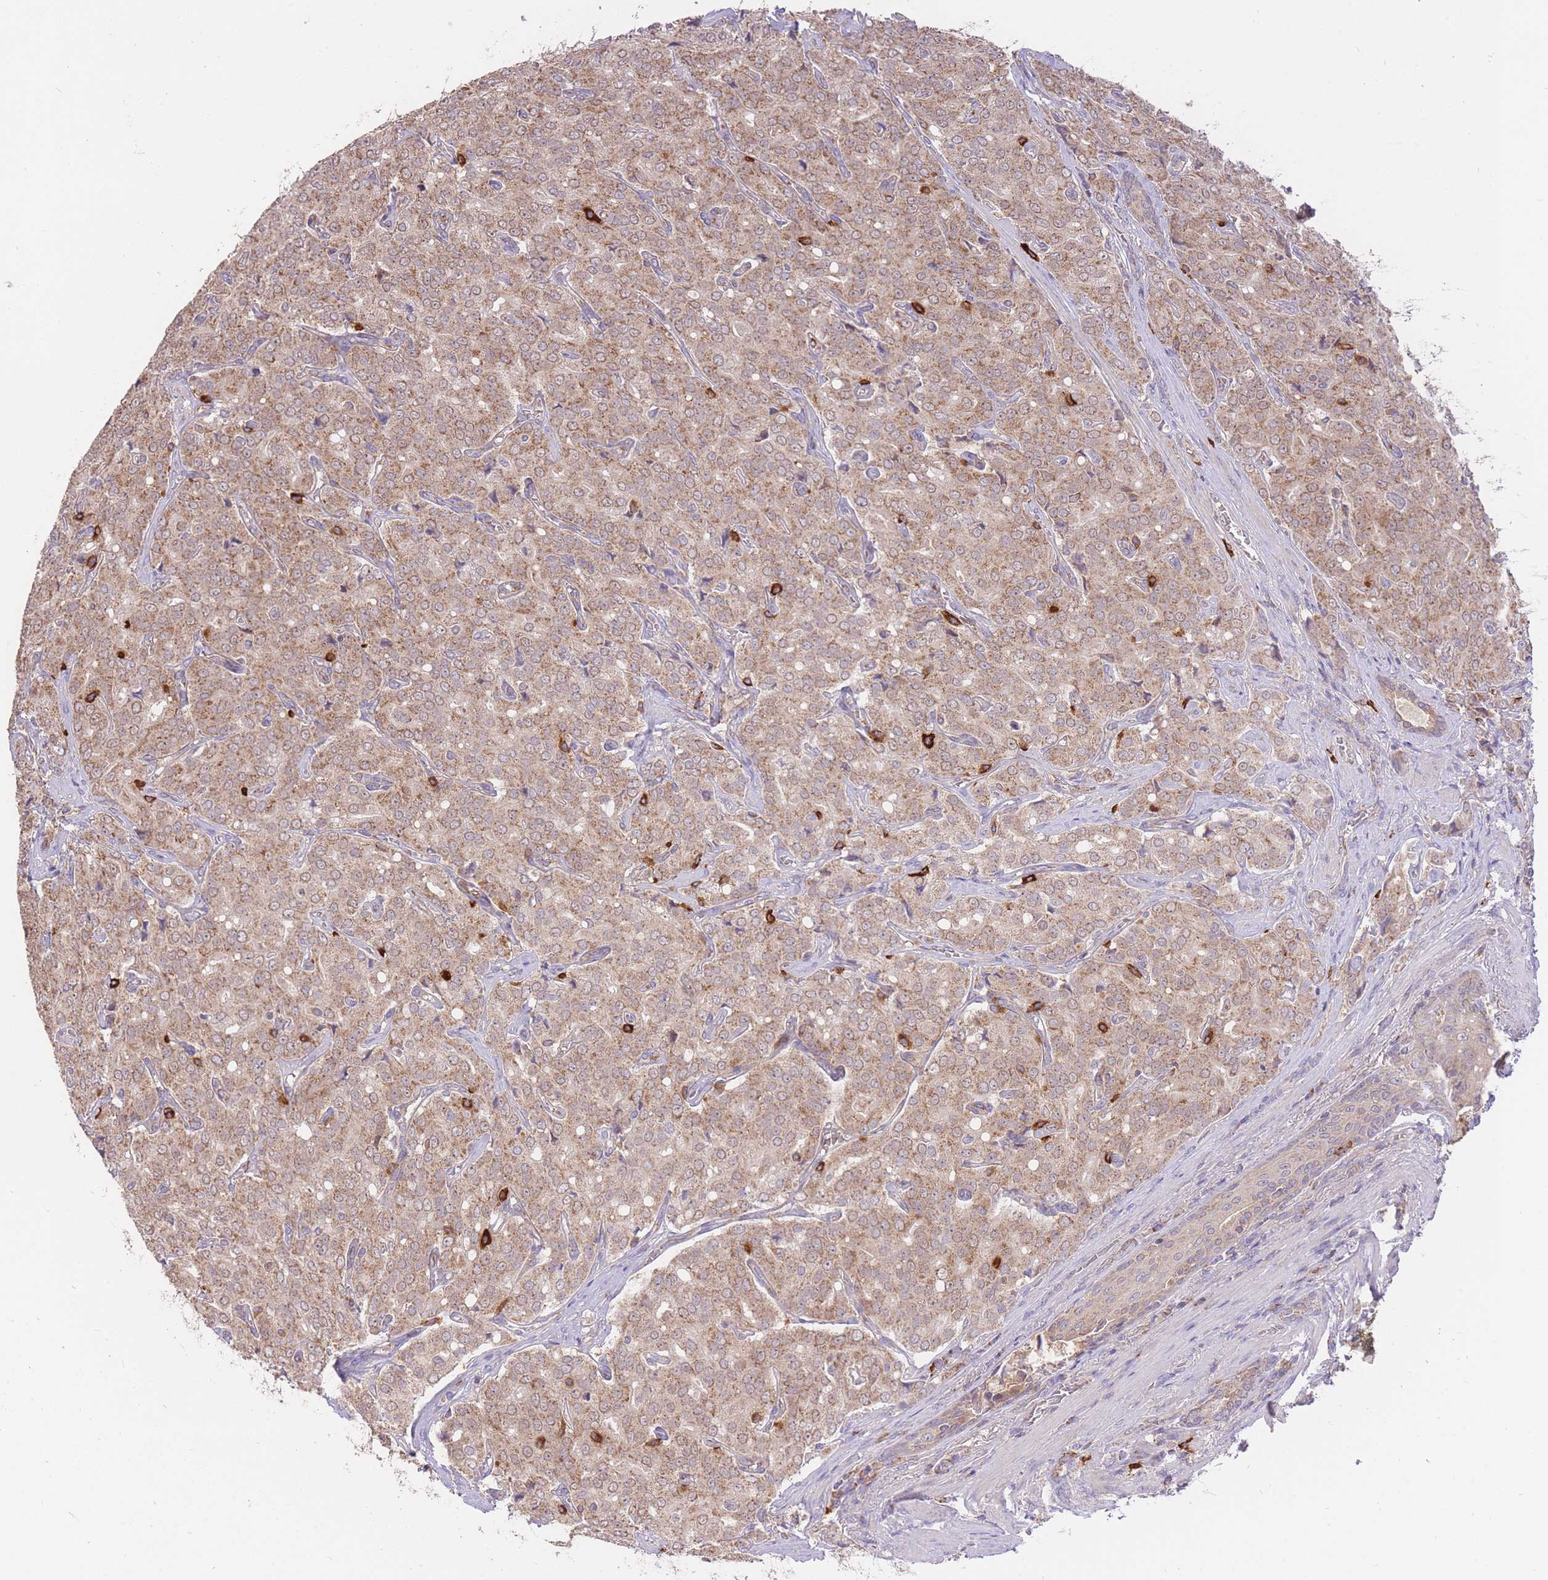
{"staining": {"intensity": "moderate", "quantity": ">75%", "location": "cytoplasmic/membranous"}, "tissue": "prostate cancer", "cell_type": "Tumor cells", "image_type": "cancer", "snomed": [{"axis": "morphology", "description": "Adenocarcinoma, High grade"}, {"axis": "topography", "description": "Prostate"}], "caption": "A brown stain shows moderate cytoplasmic/membranous positivity of a protein in human high-grade adenocarcinoma (prostate) tumor cells. (DAB (3,3'-diaminobenzidine) = brown stain, brightfield microscopy at high magnification).", "gene": "PREP", "patient": {"sex": "male", "age": 68}}